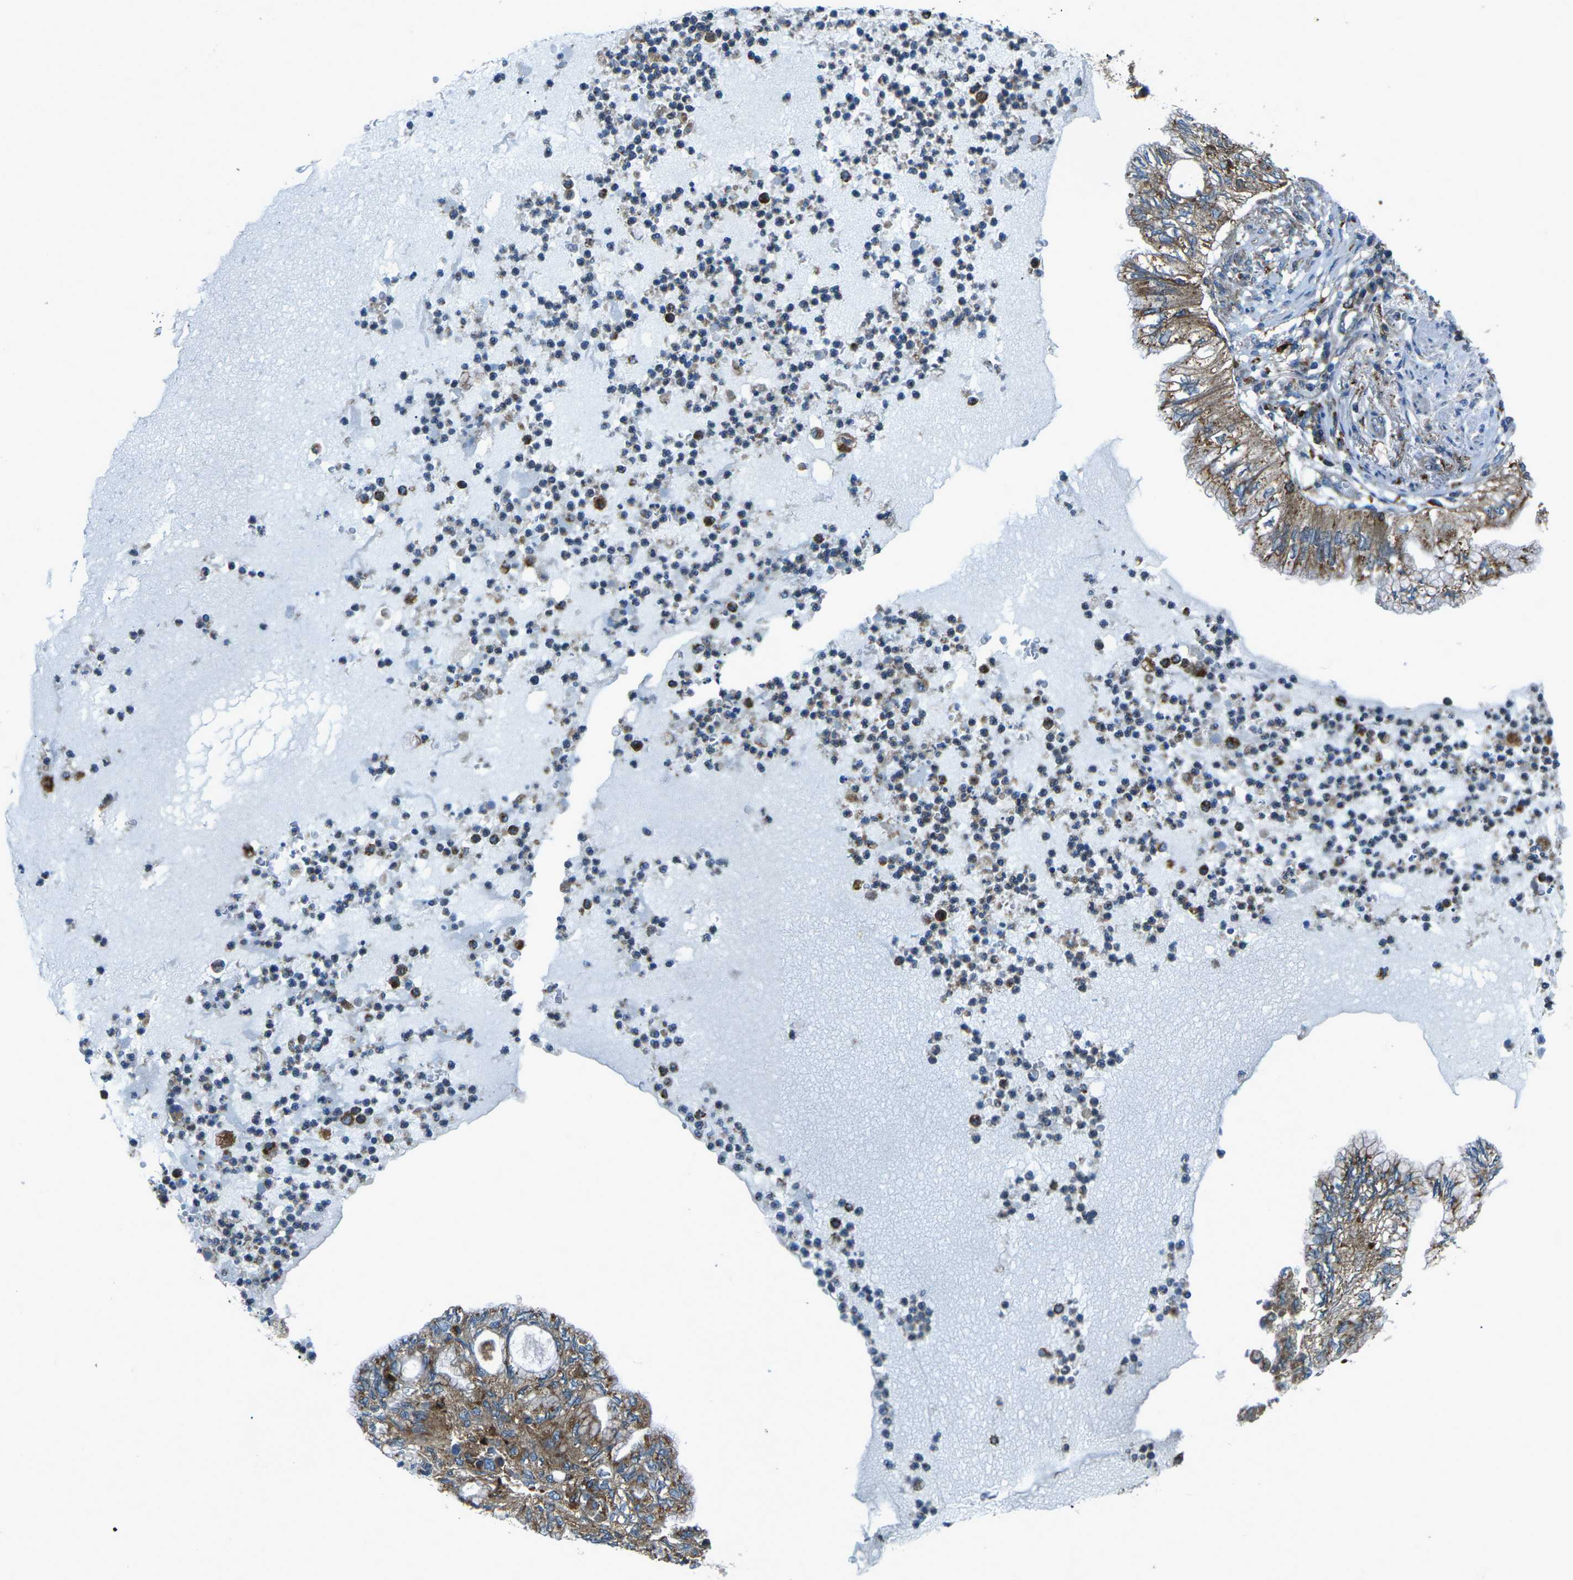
{"staining": {"intensity": "moderate", "quantity": ">75%", "location": "cytoplasmic/membranous"}, "tissue": "lung cancer", "cell_type": "Tumor cells", "image_type": "cancer", "snomed": [{"axis": "morphology", "description": "Normal tissue, NOS"}, {"axis": "morphology", "description": "Adenocarcinoma, NOS"}, {"axis": "topography", "description": "Bronchus"}, {"axis": "topography", "description": "Lung"}], "caption": "The micrograph demonstrates staining of adenocarcinoma (lung), revealing moderate cytoplasmic/membranous protein expression (brown color) within tumor cells. Using DAB (3,3'-diaminobenzidine) (brown) and hematoxylin (blue) stains, captured at high magnification using brightfield microscopy.", "gene": "CDK17", "patient": {"sex": "female", "age": 70}}